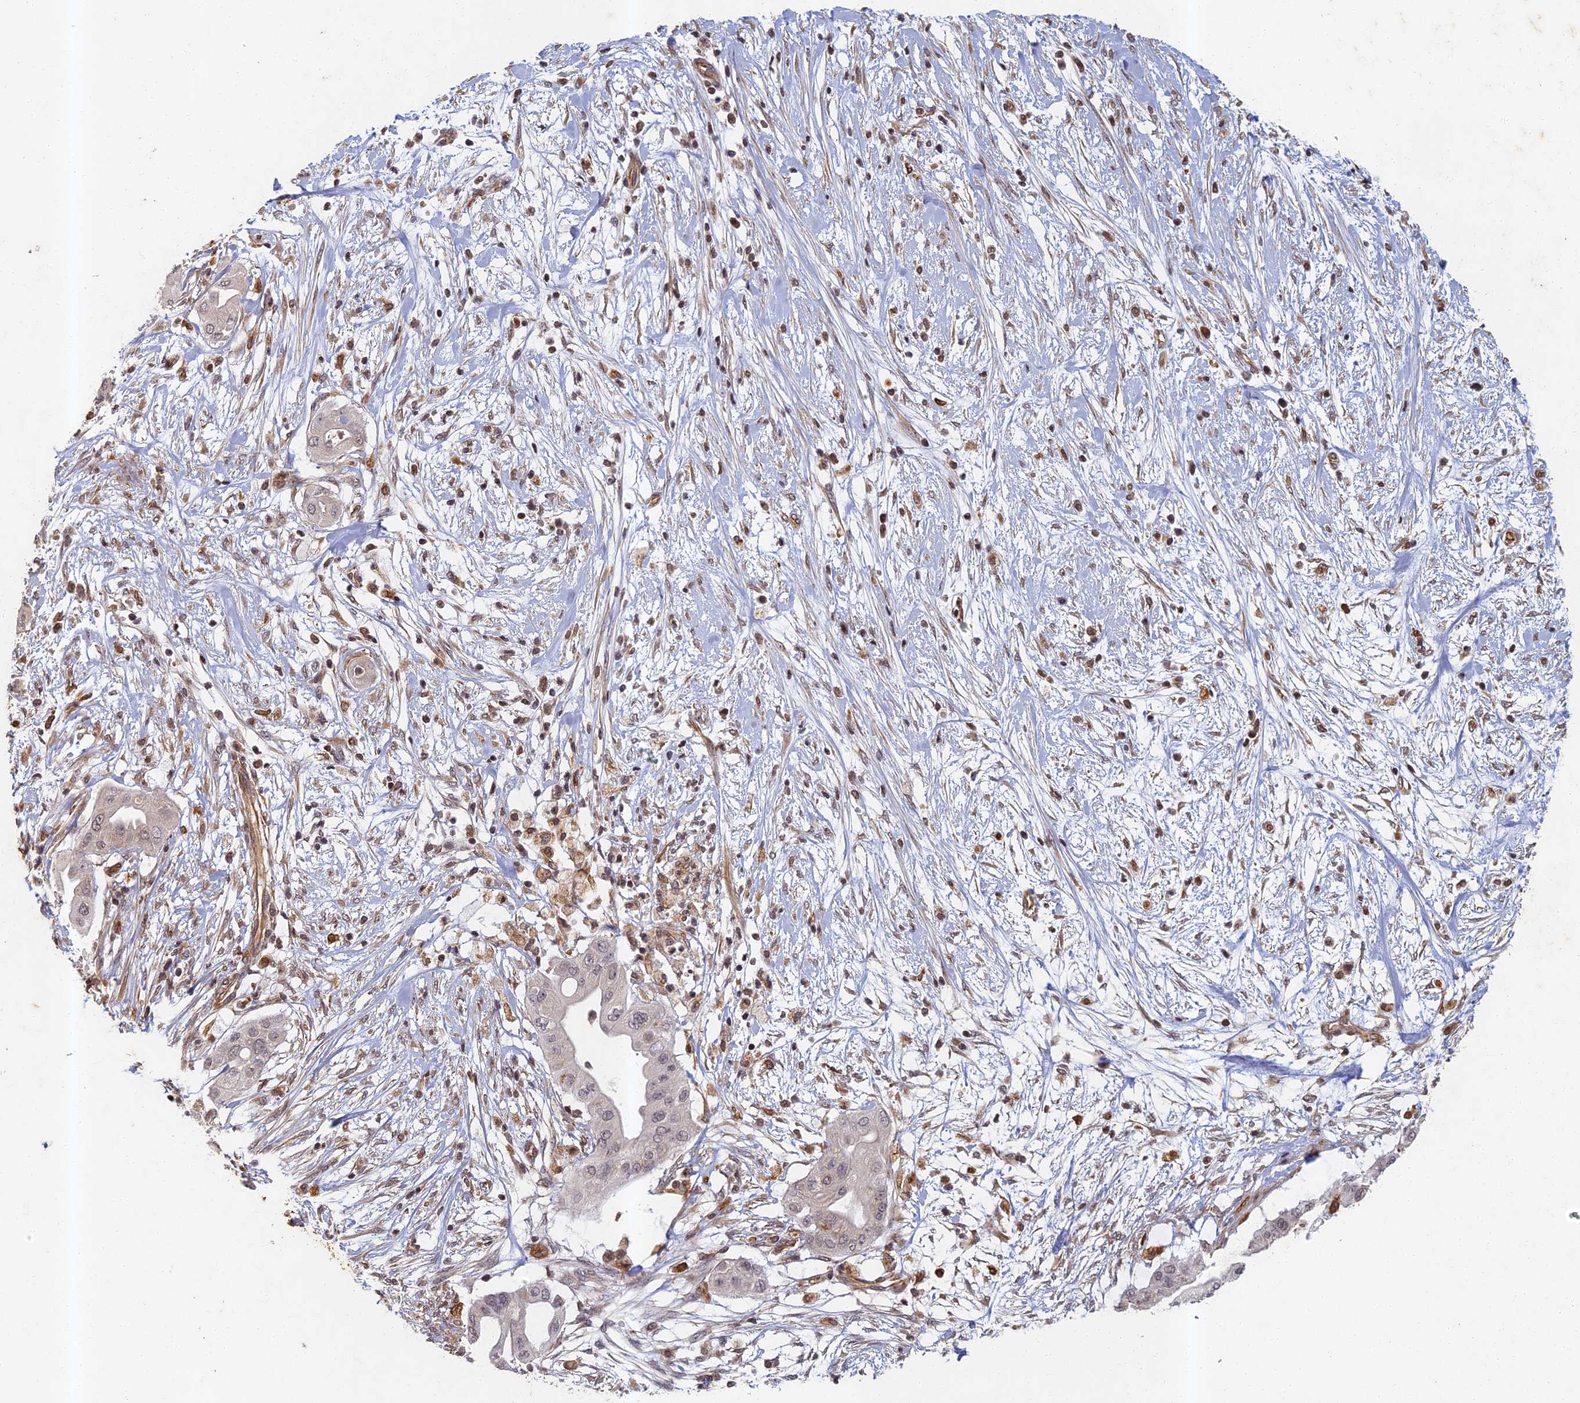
{"staining": {"intensity": "moderate", "quantity": "25%-75%", "location": "cytoplasmic/membranous"}, "tissue": "pancreatic cancer", "cell_type": "Tumor cells", "image_type": "cancer", "snomed": [{"axis": "morphology", "description": "Adenocarcinoma, NOS"}, {"axis": "topography", "description": "Pancreas"}], "caption": "High-power microscopy captured an immunohistochemistry (IHC) micrograph of adenocarcinoma (pancreatic), revealing moderate cytoplasmic/membranous positivity in about 25%-75% of tumor cells. Using DAB (brown) and hematoxylin (blue) stains, captured at high magnification using brightfield microscopy.", "gene": "ABCB10", "patient": {"sex": "male", "age": 68}}